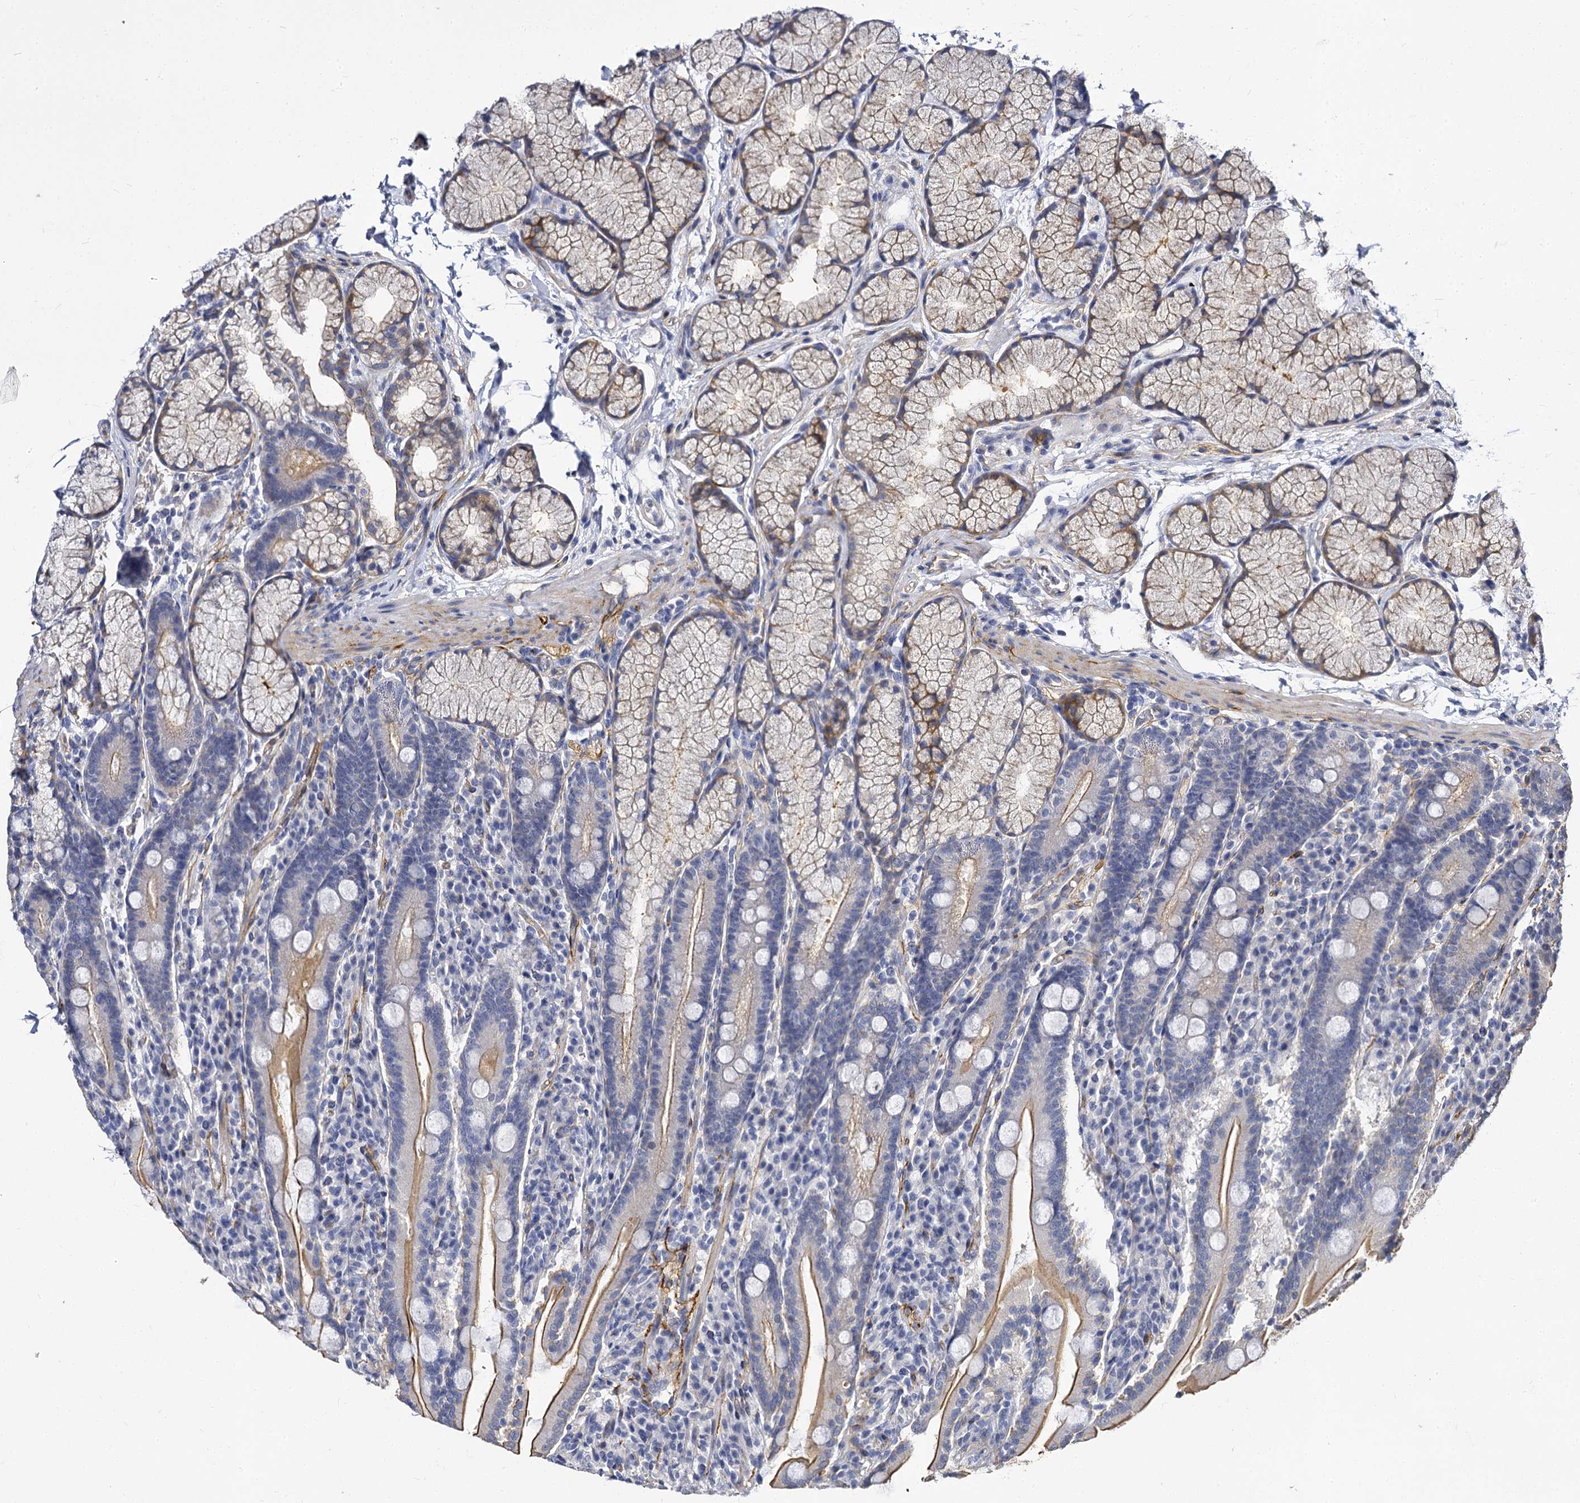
{"staining": {"intensity": "moderate", "quantity": "25%-75%", "location": "cytoplasmic/membranous"}, "tissue": "duodenum", "cell_type": "Glandular cells", "image_type": "normal", "snomed": [{"axis": "morphology", "description": "Normal tissue, NOS"}, {"axis": "topography", "description": "Duodenum"}], "caption": "This is a histology image of immunohistochemistry staining of normal duodenum, which shows moderate positivity in the cytoplasmic/membranous of glandular cells.", "gene": "CBFB", "patient": {"sex": "male", "age": 35}}